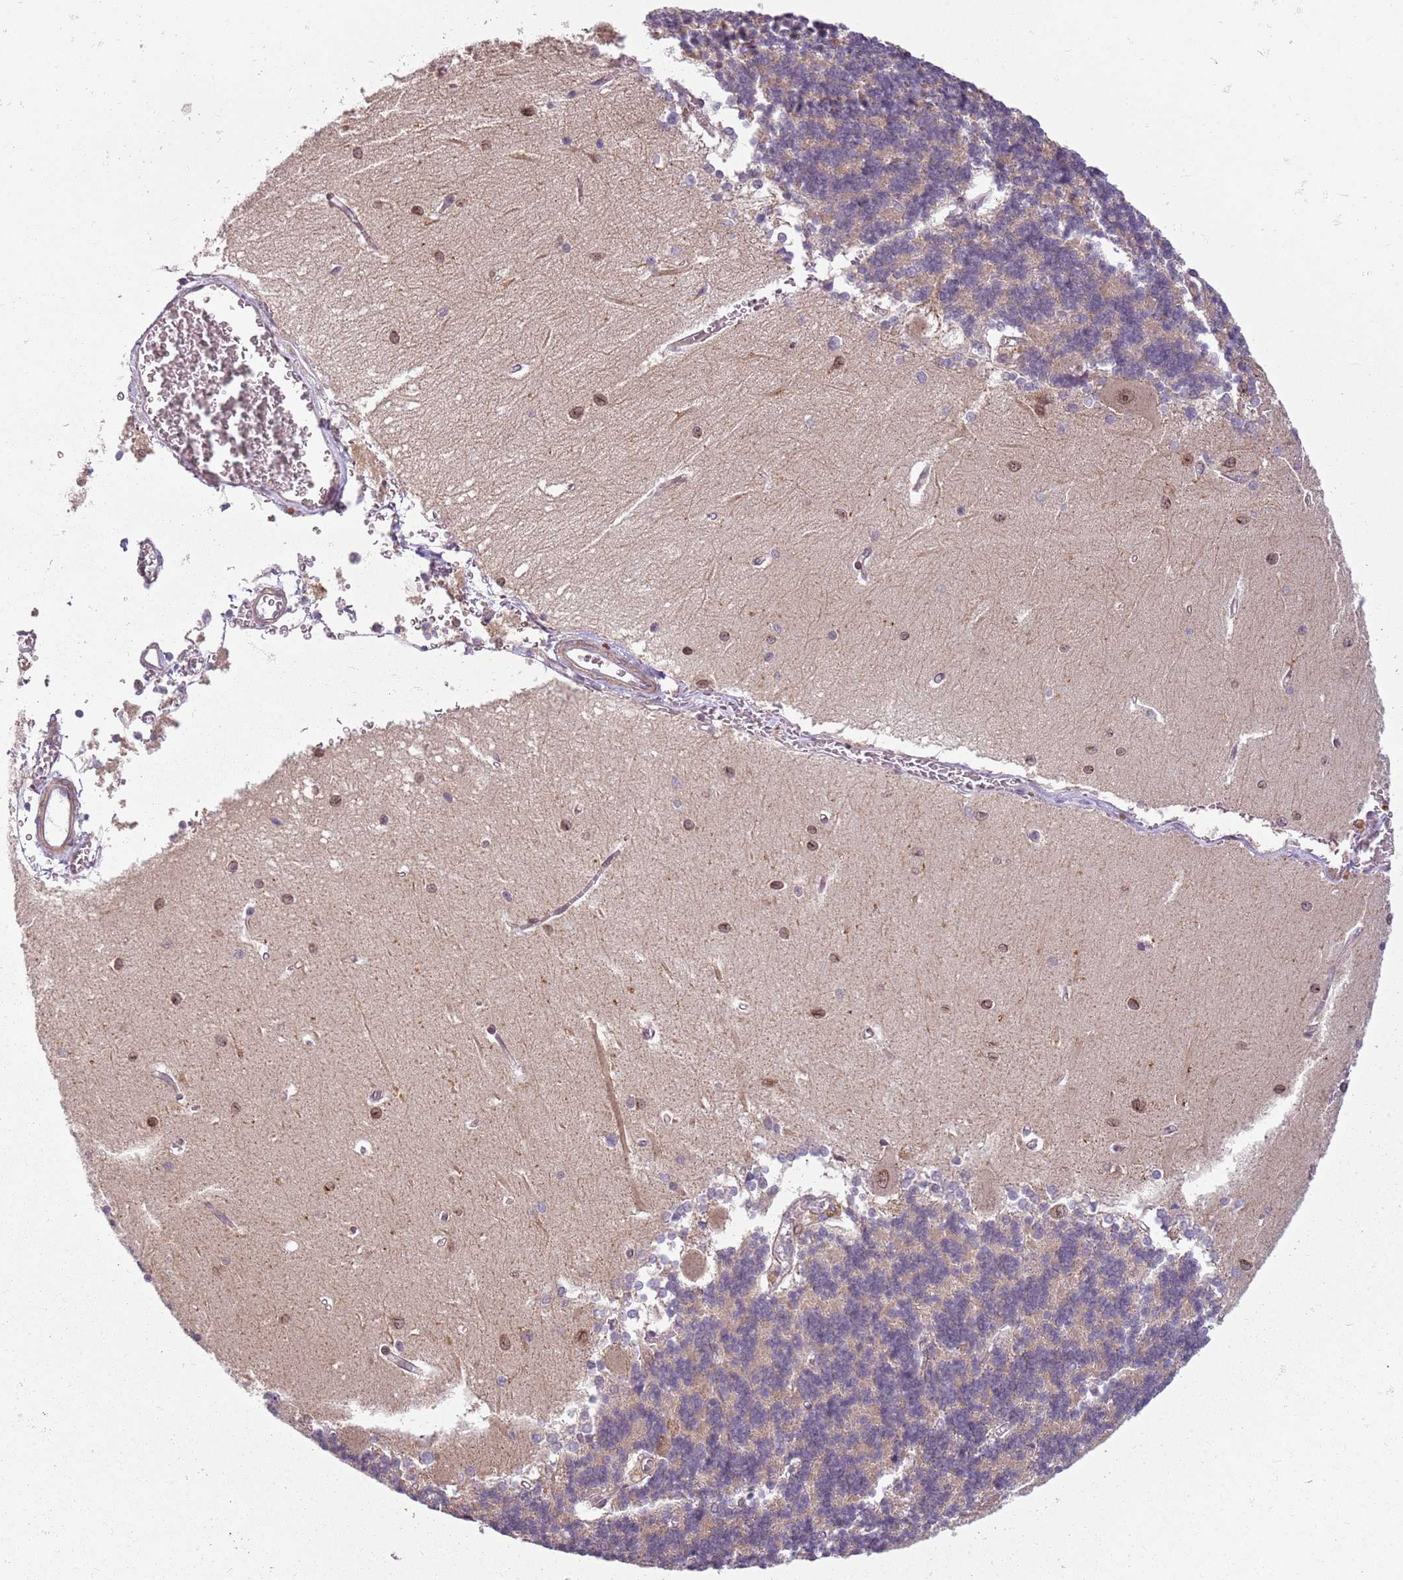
{"staining": {"intensity": "moderate", "quantity": "<25%", "location": "cytoplasmic/membranous"}, "tissue": "cerebellum", "cell_type": "Cells in granular layer", "image_type": "normal", "snomed": [{"axis": "morphology", "description": "Normal tissue, NOS"}, {"axis": "topography", "description": "Cerebellum"}], "caption": "High-power microscopy captured an IHC micrograph of normal cerebellum, revealing moderate cytoplasmic/membranous staining in approximately <25% of cells in granular layer.", "gene": "CHURC1", "patient": {"sex": "male", "age": 37}}